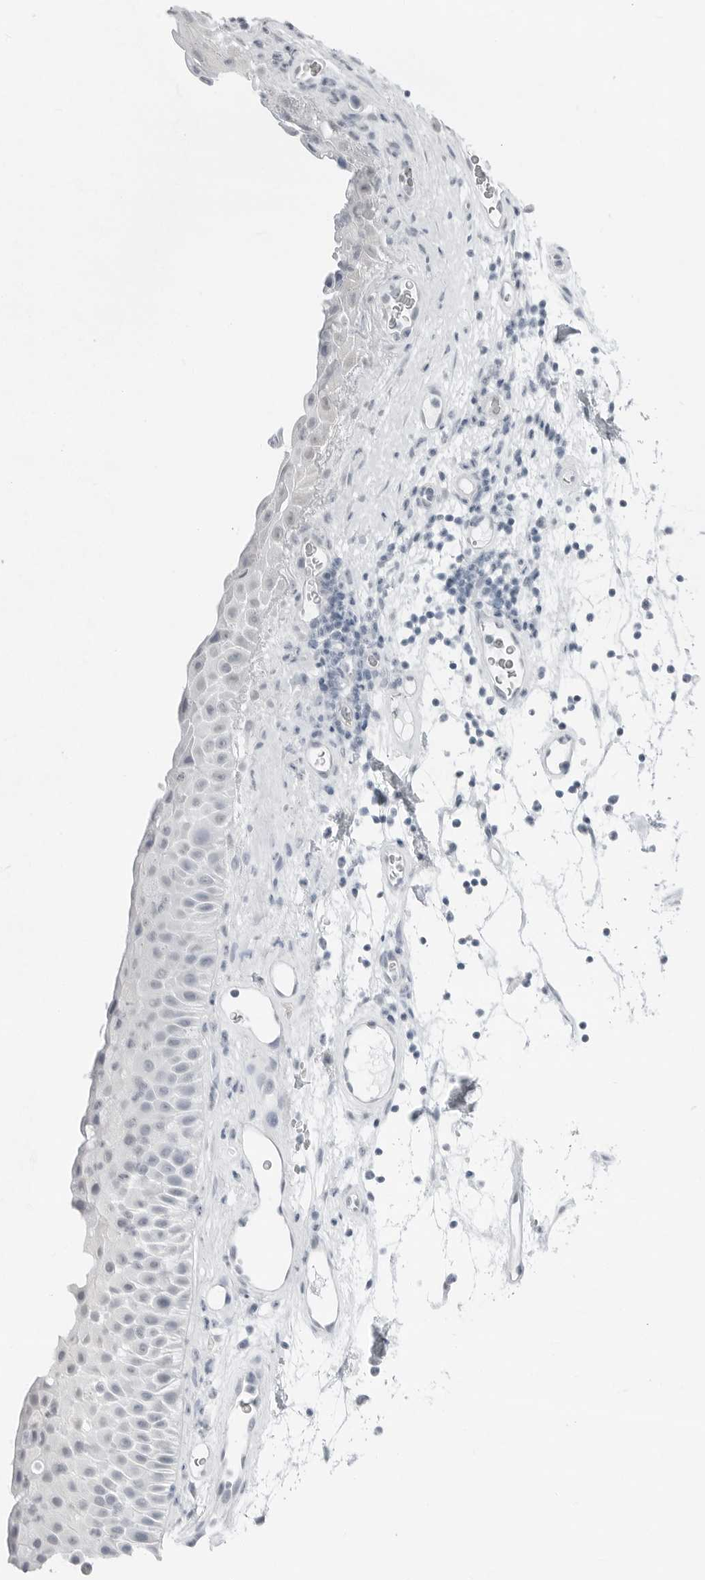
{"staining": {"intensity": "negative", "quantity": "none", "location": "none"}, "tissue": "nasopharynx", "cell_type": "Respiratory epithelial cells", "image_type": "normal", "snomed": [{"axis": "morphology", "description": "Normal tissue, NOS"}, {"axis": "topography", "description": "Nasopharynx"}], "caption": "DAB (3,3'-diaminobenzidine) immunohistochemical staining of normal nasopharynx shows no significant positivity in respiratory epithelial cells.", "gene": "XIRP1", "patient": {"sex": "male", "age": 64}}